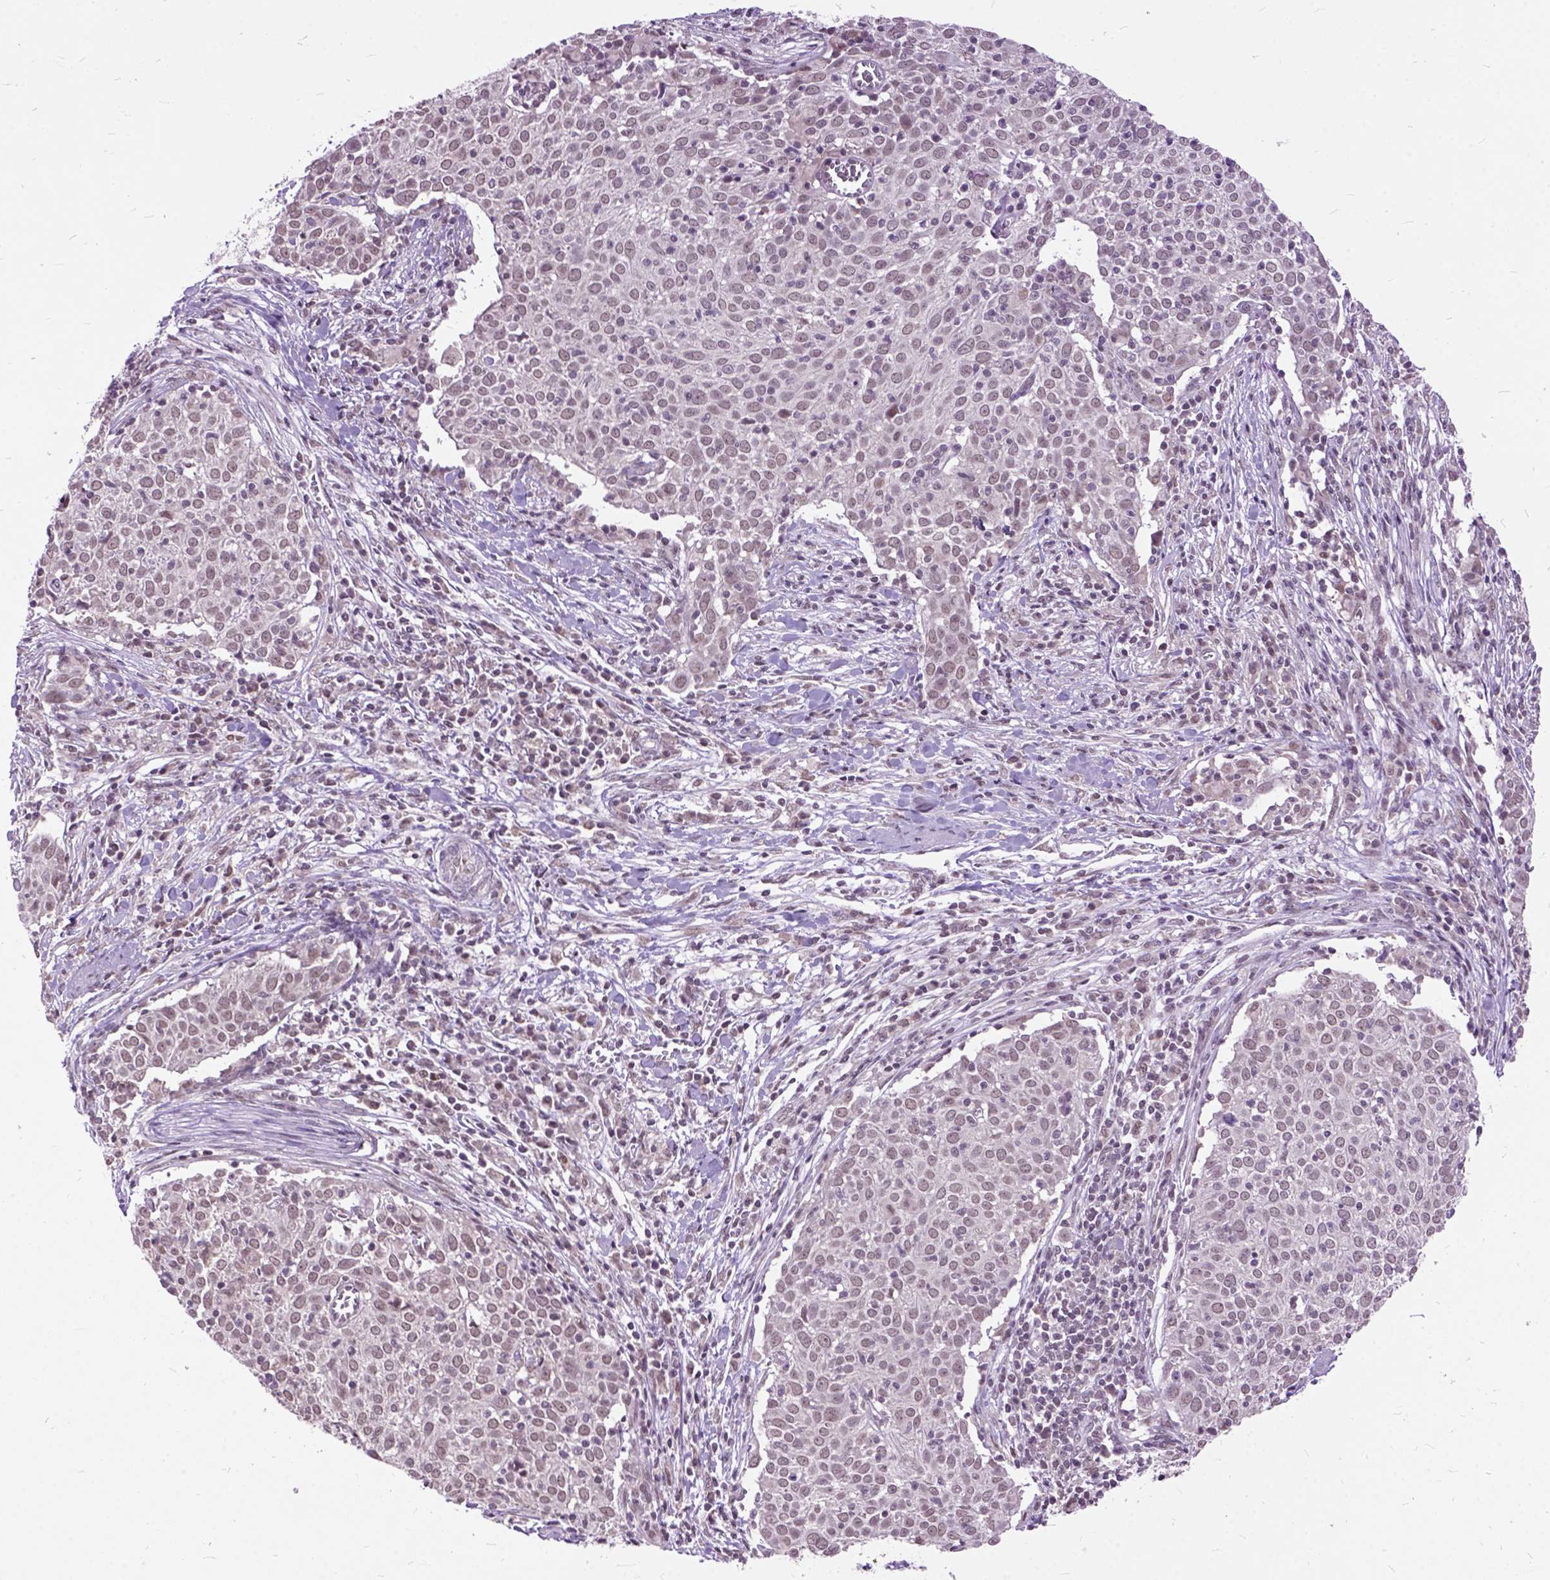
{"staining": {"intensity": "weak", "quantity": ">75%", "location": "nuclear"}, "tissue": "cervical cancer", "cell_type": "Tumor cells", "image_type": "cancer", "snomed": [{"axis": "morphology", "description": "Squamous cell carcinoma, NOS"}, {"axis": "topography", "description": "Cervix"}], "caption": "Human cervical squamous cell carcinoma stained with a protein marker exhibits weak staining in tumor cells.", "gene": "ORC5", "patient": {"sex": "female", "age": 39}}